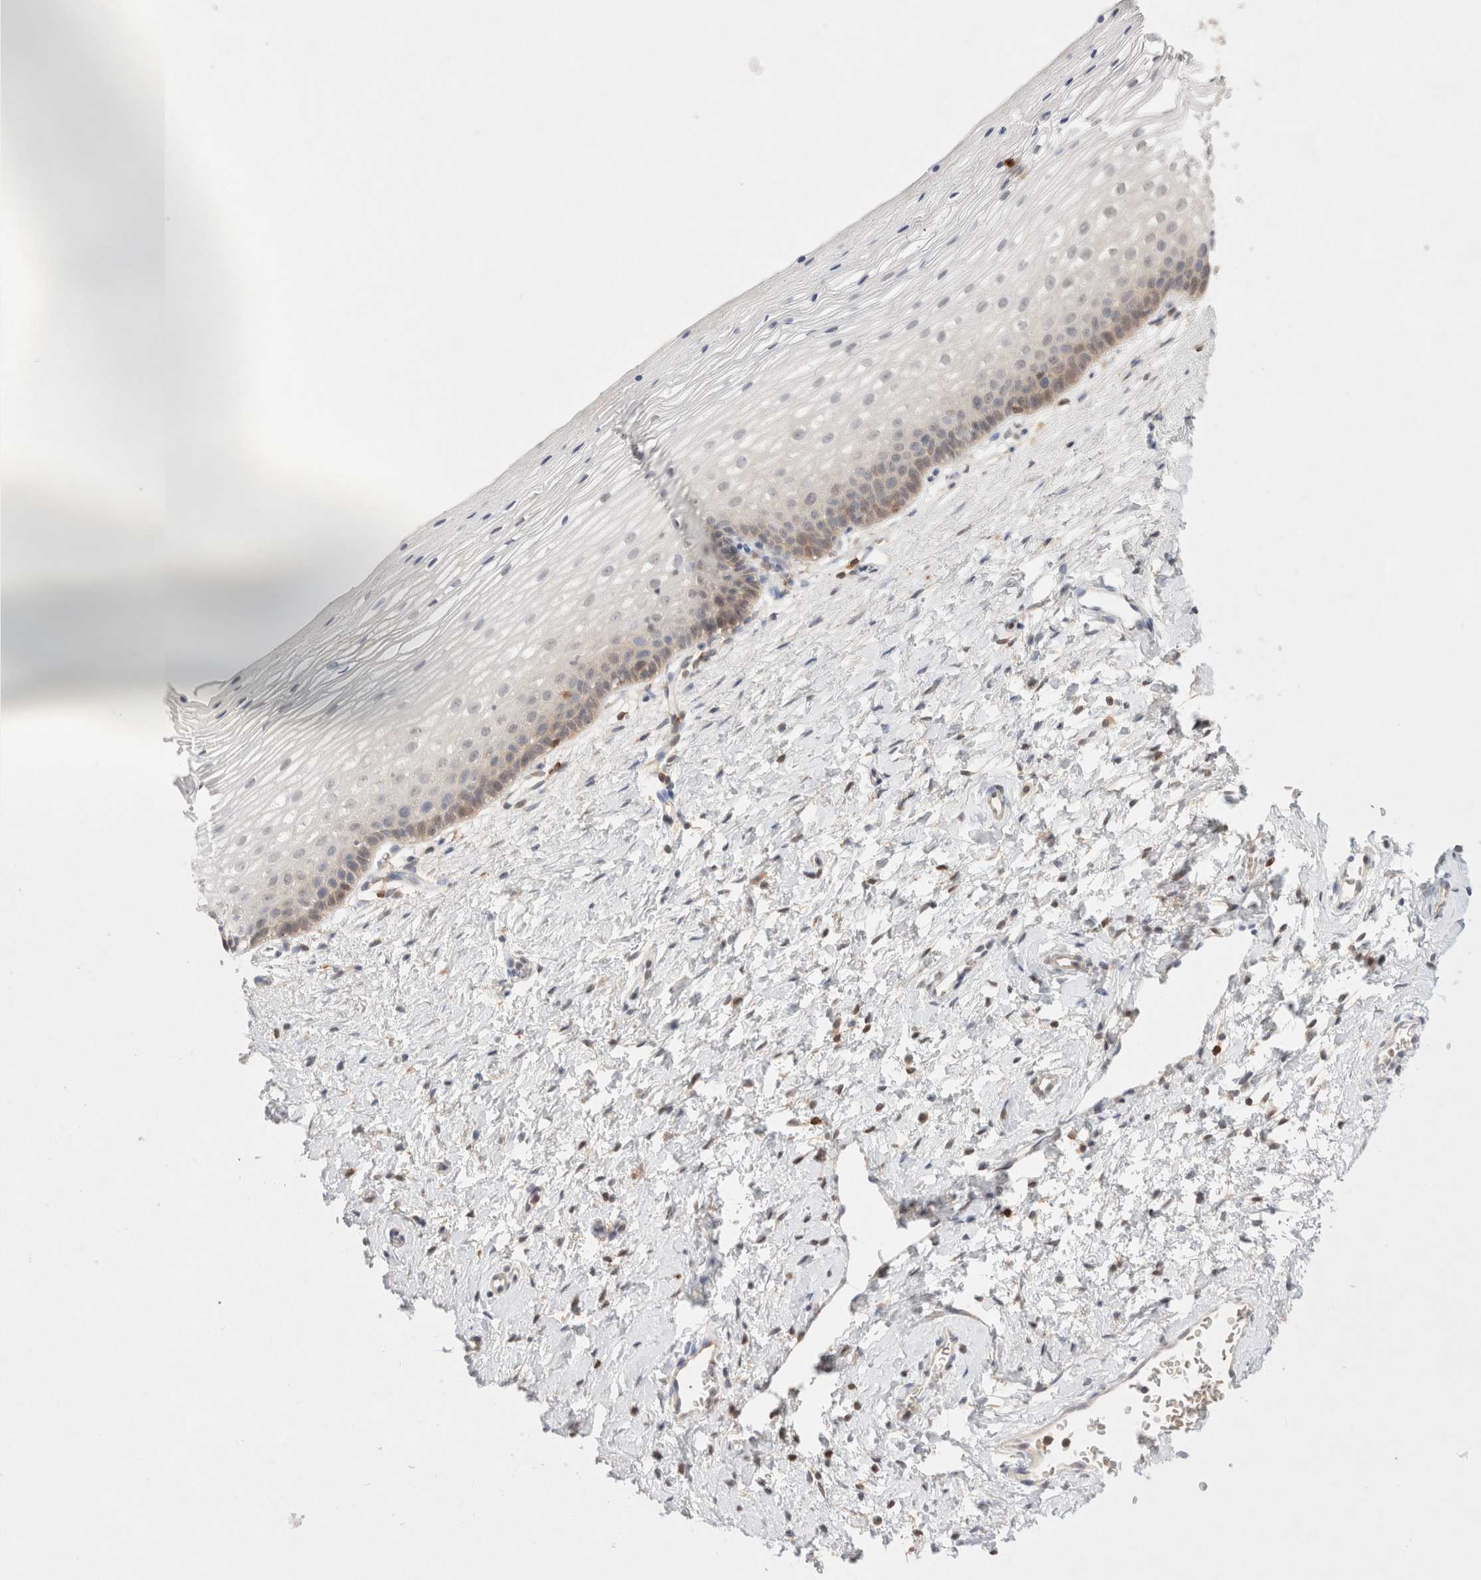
{"staining": {"intensity": "moderate", "quantity": "25%-75%", "location": "cytoplasmic/membranous,nuclear"}, "tissue": "cervix", "cell_type": "Glandular cells", "image_type": "normal", "snomed": [{"axis": "morphology", "description": "Normal tissue, NOS"}, {"axis": "topography", "description": "Cervix"}], "caption": "Immunohistochemistry (IHC) micrograph of benign cervix stained for a protein (brown), which reveals medium levels of moderate cytoplasmic/membranous,nuclear staining in about 25%-75% of glandular cells.", "gene": "STARD10", "patient": {"sex": "female", "age": 72}}